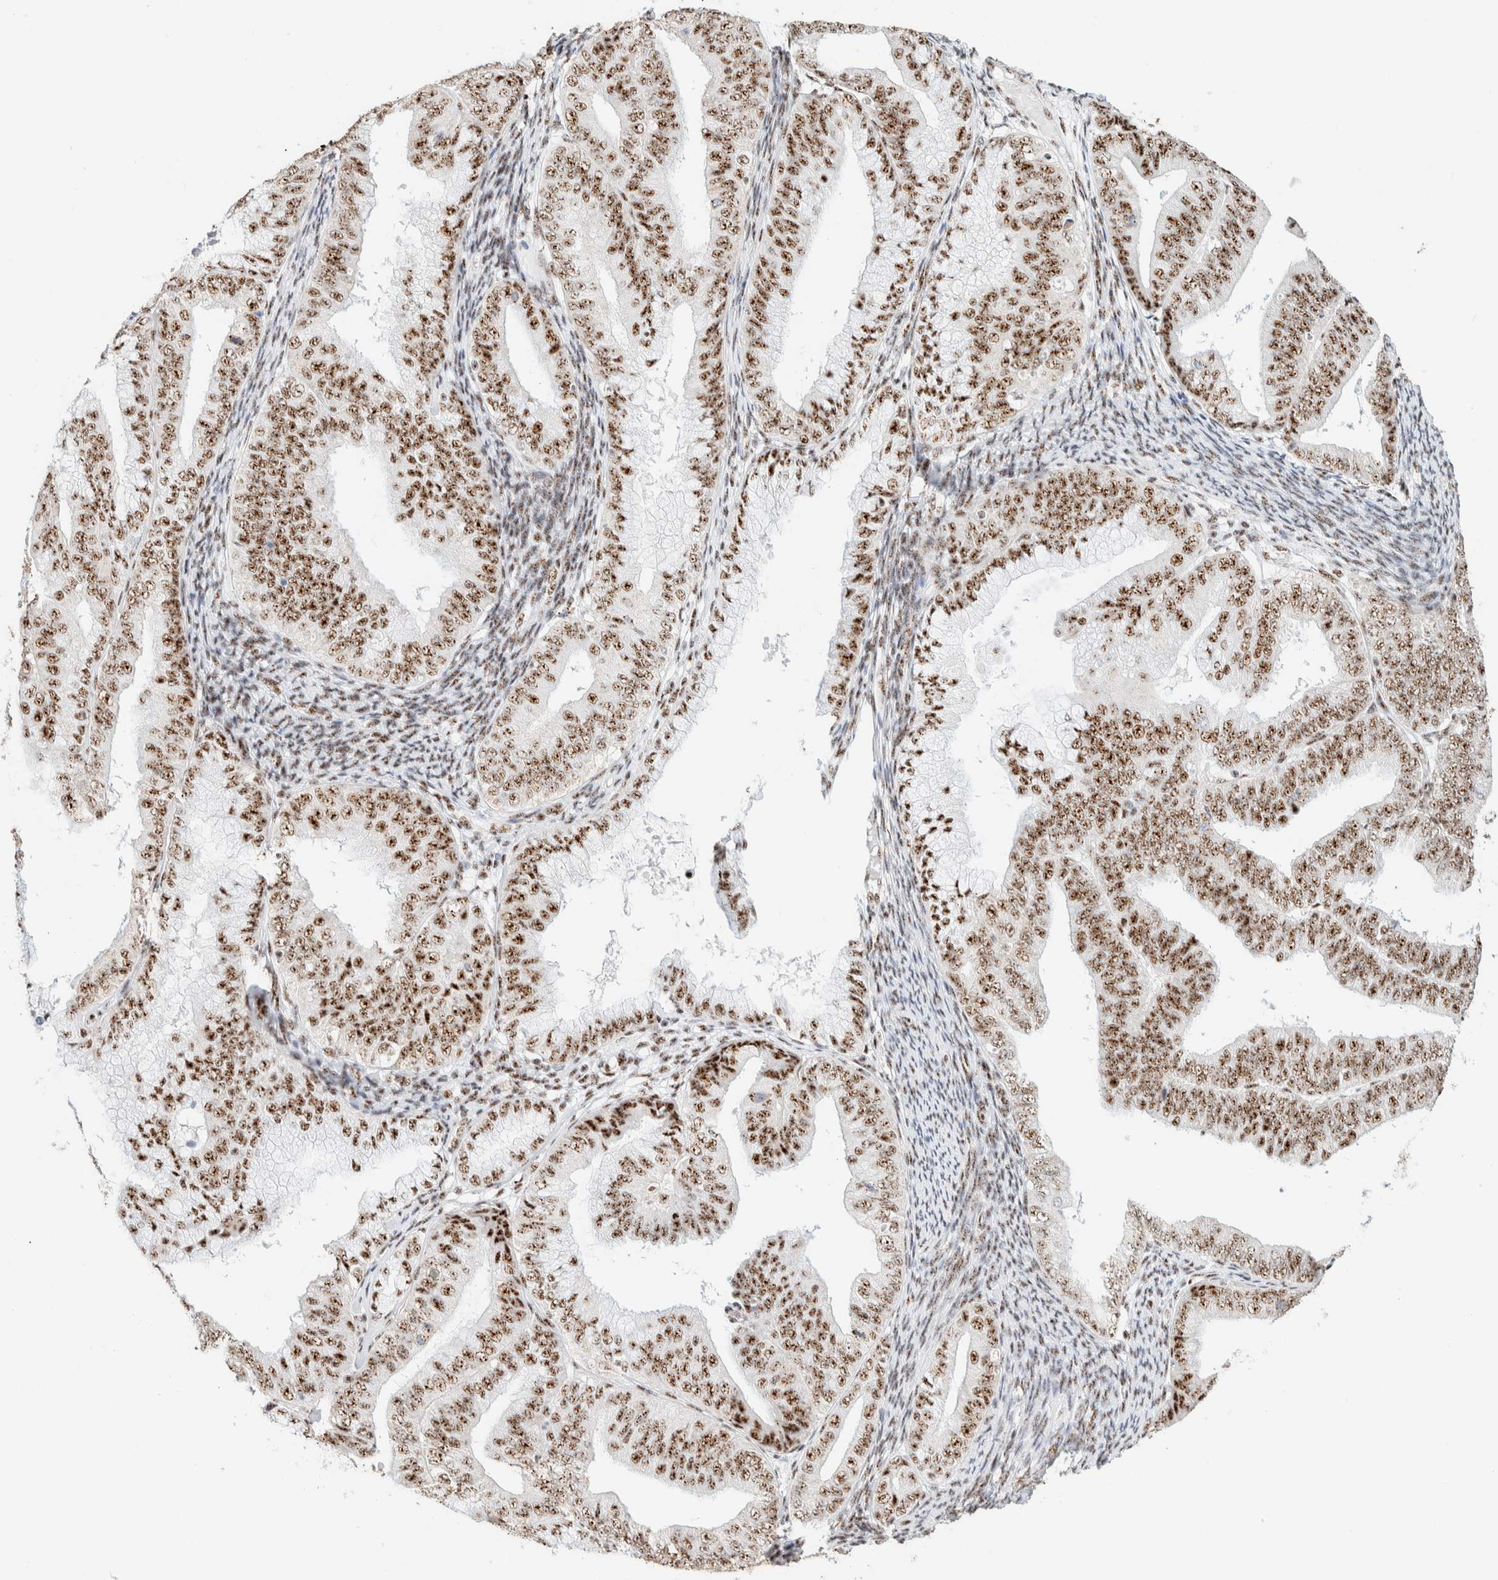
{"staining": {"intensity": "moderate", "quantity": ">75%", "location": "nuclear"}, "tissue": "endometrial cancer", "cell_type": "Tumor cells", "image_type": "cancer", "snomed": [{"axis": "morphology", "description": "Adenocarcinoma, NOS"}, {"axis": "topography", "description": "Endometrium"}], "caption": "The photomicrograph shows staining of adenocarcinoma (endometrial), revealing moderate nuclear protein expression (brown color) within tumor cells. (Brightfield microscopy of DAB IHC at high magnification).", "gene": "SON", "patient": {"sex": "female", "age": 63}}